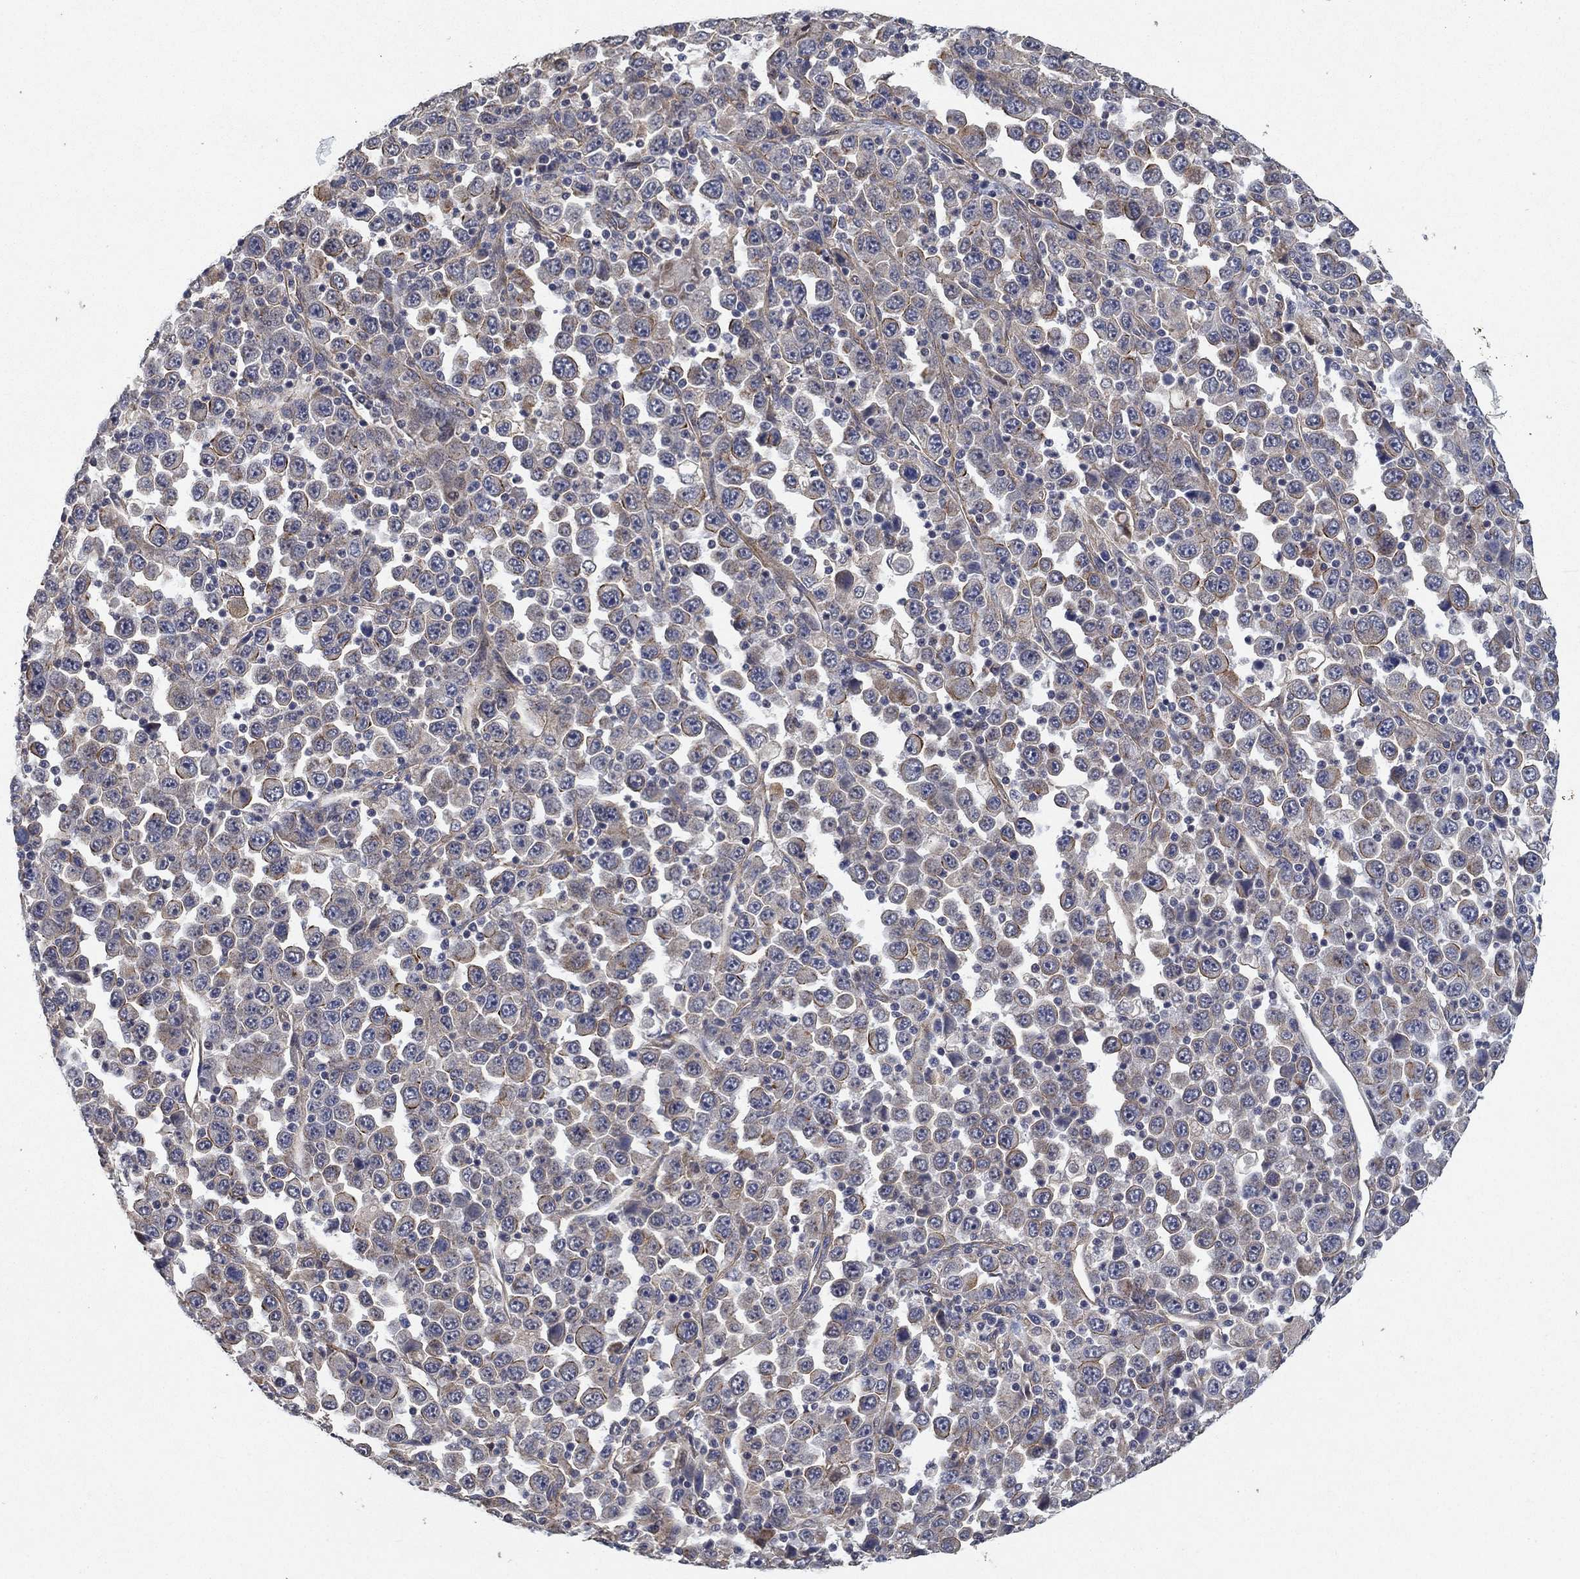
{"staining": {"intensity": "negative", "quantity": "none", "location": "none"}, "tissue": "stomach cancer", "cell_type": "Tumor cells", "image_type": "cancer", "snomed": [{"axis": "morphology", "description": "Normal tissue, NOS"}, {"axis": "morphology", "description": "Adenocarcinoma, NOS"}, {"axis": "topography", "description": "Stomach, upper"}, {"axis": "topography", "description": "Stomach"}], "caption": "Human stomach adenocarcinoma stained for a protein using IHC demonstrates no staining in tumor cells.", "gene": "MCUR1", "patient": {"sex": "male", "age": 59}}